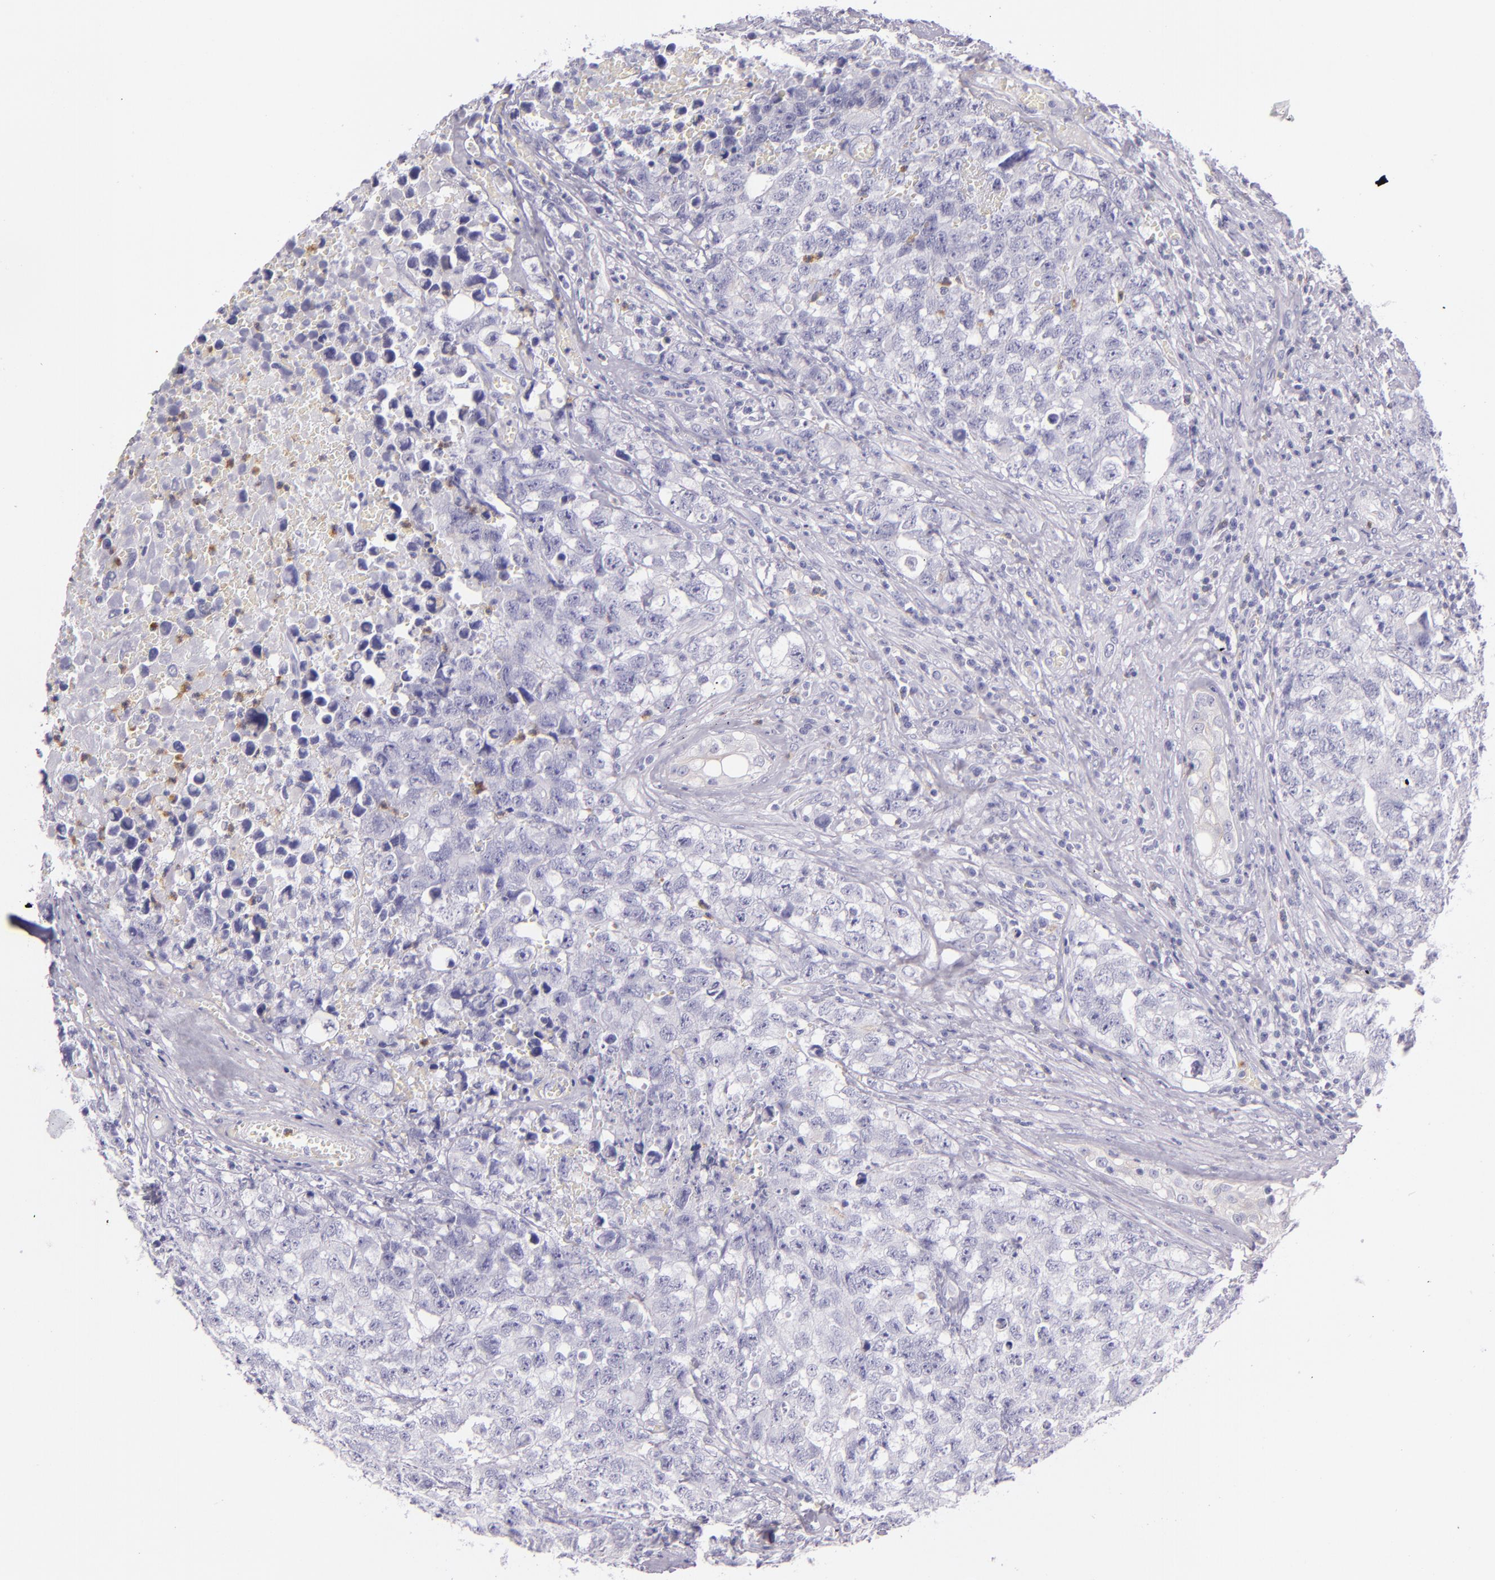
{"staining": {"intensity": "negative", "quantity": "none", "location": "none"}, "tissue": "testis cancer", "cell_type": "Tumor cells", "image_type": "cancer", "snomed": [{"axis": "morphology", "description": "Carcinoma, Embryonal, NOS"}, {"axis": "topography", "description": "Testis"}], "caption": "IHC image of human embryonal carcinoma (testis) stained for a protein (brown), which demonstrates no positivity in tumor cells.", "gene": "CEACAM1", "patient": {"sex": "male", "age": 31}}